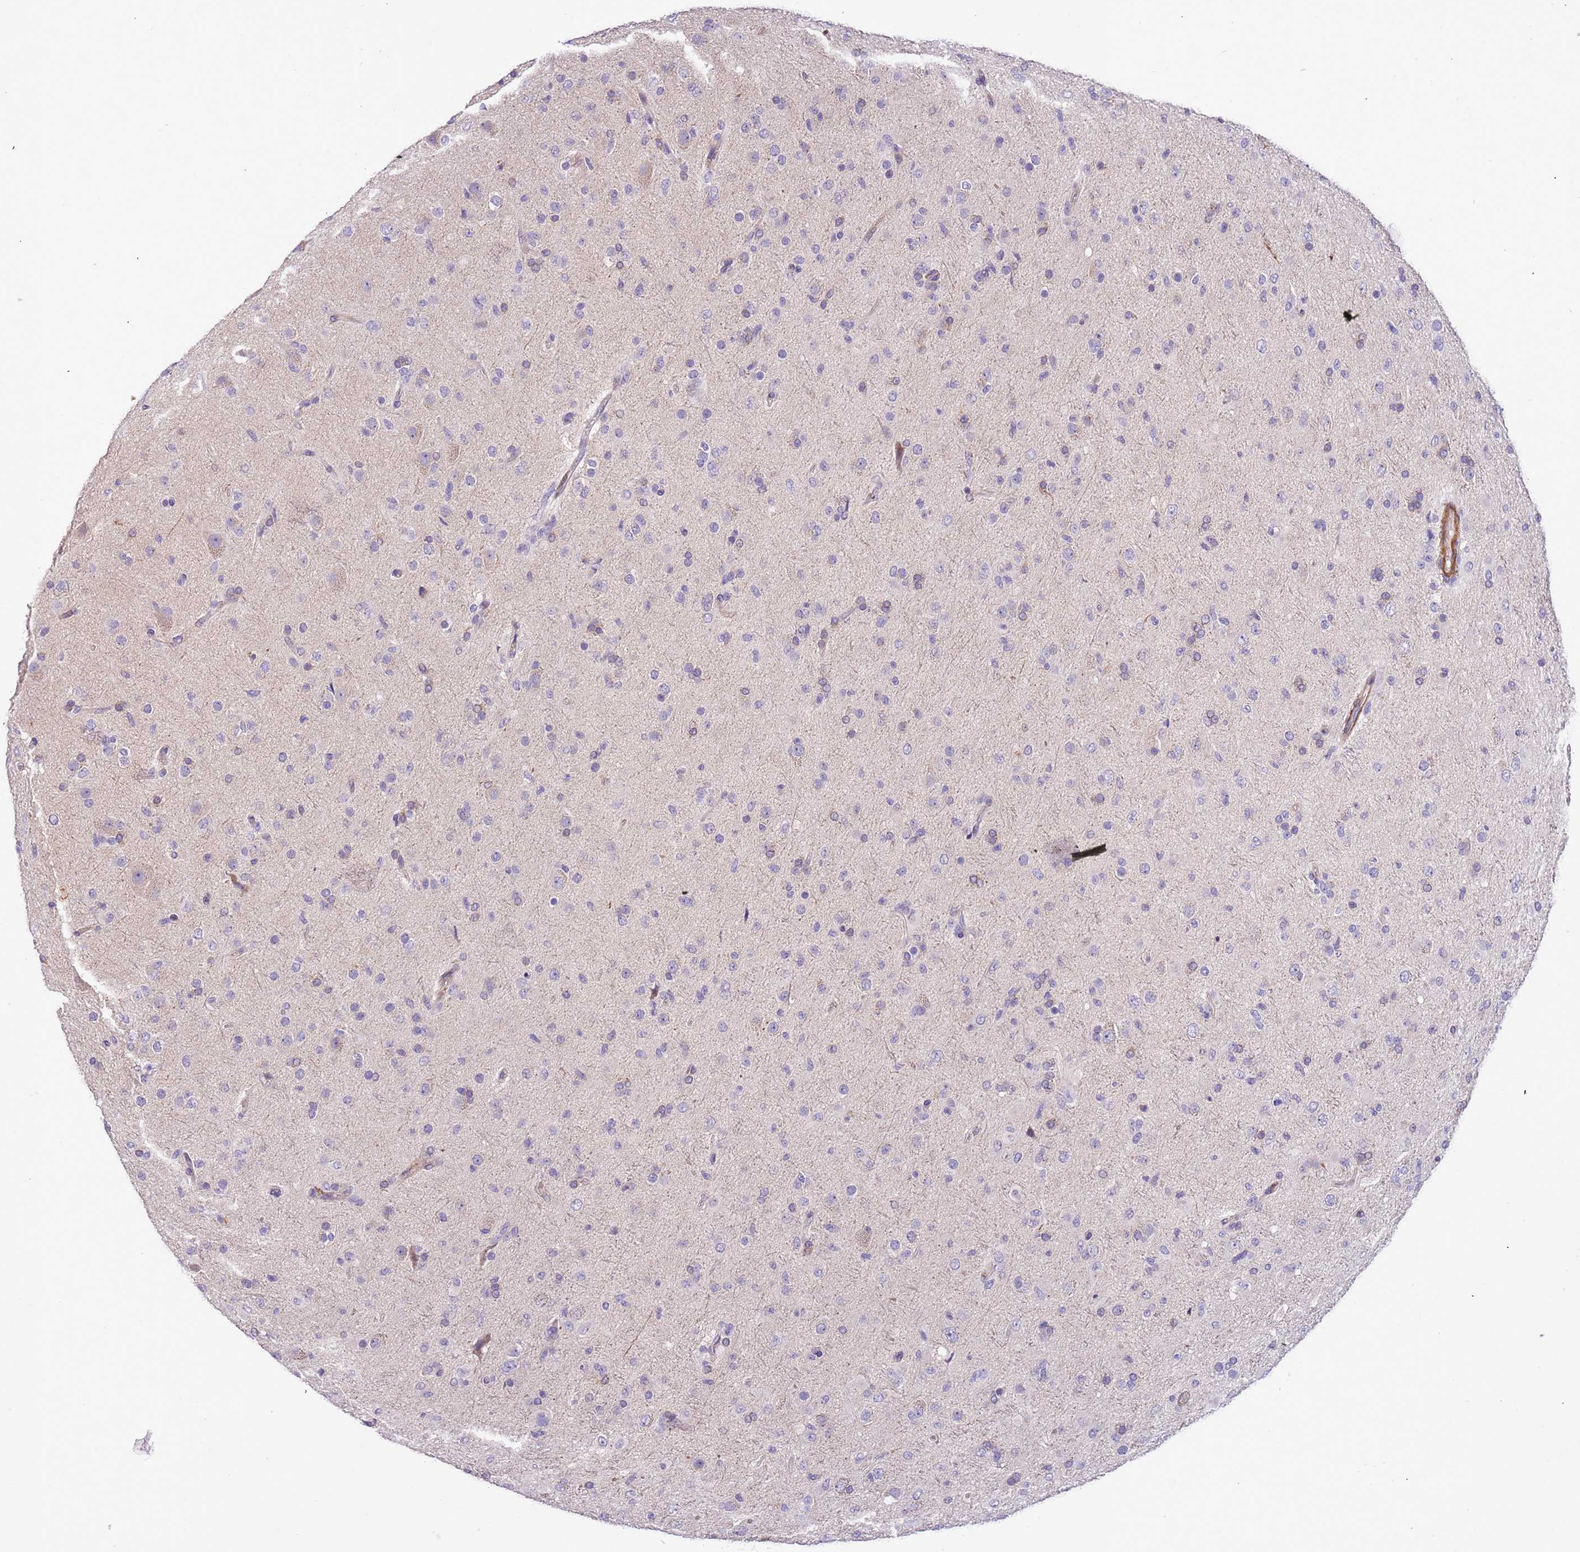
{"staining": {"intensity": "negative", "quantity": "none", "location": "none"}, "tissue": "glioma", "cell_type": "Tumor cells", "image_type": "cancer", "snomed": [{"axis": "morphology", "description": "Glioma, malignant, Low grade"}, {"axis": "topography", "description": "Brain"}], "caption": "This is an immunohistochemistry image of human glioma. There is no positivity in tumor cells.", "gene": "PLEKHH1", "patient": {"sex": "male", "age": 65}}